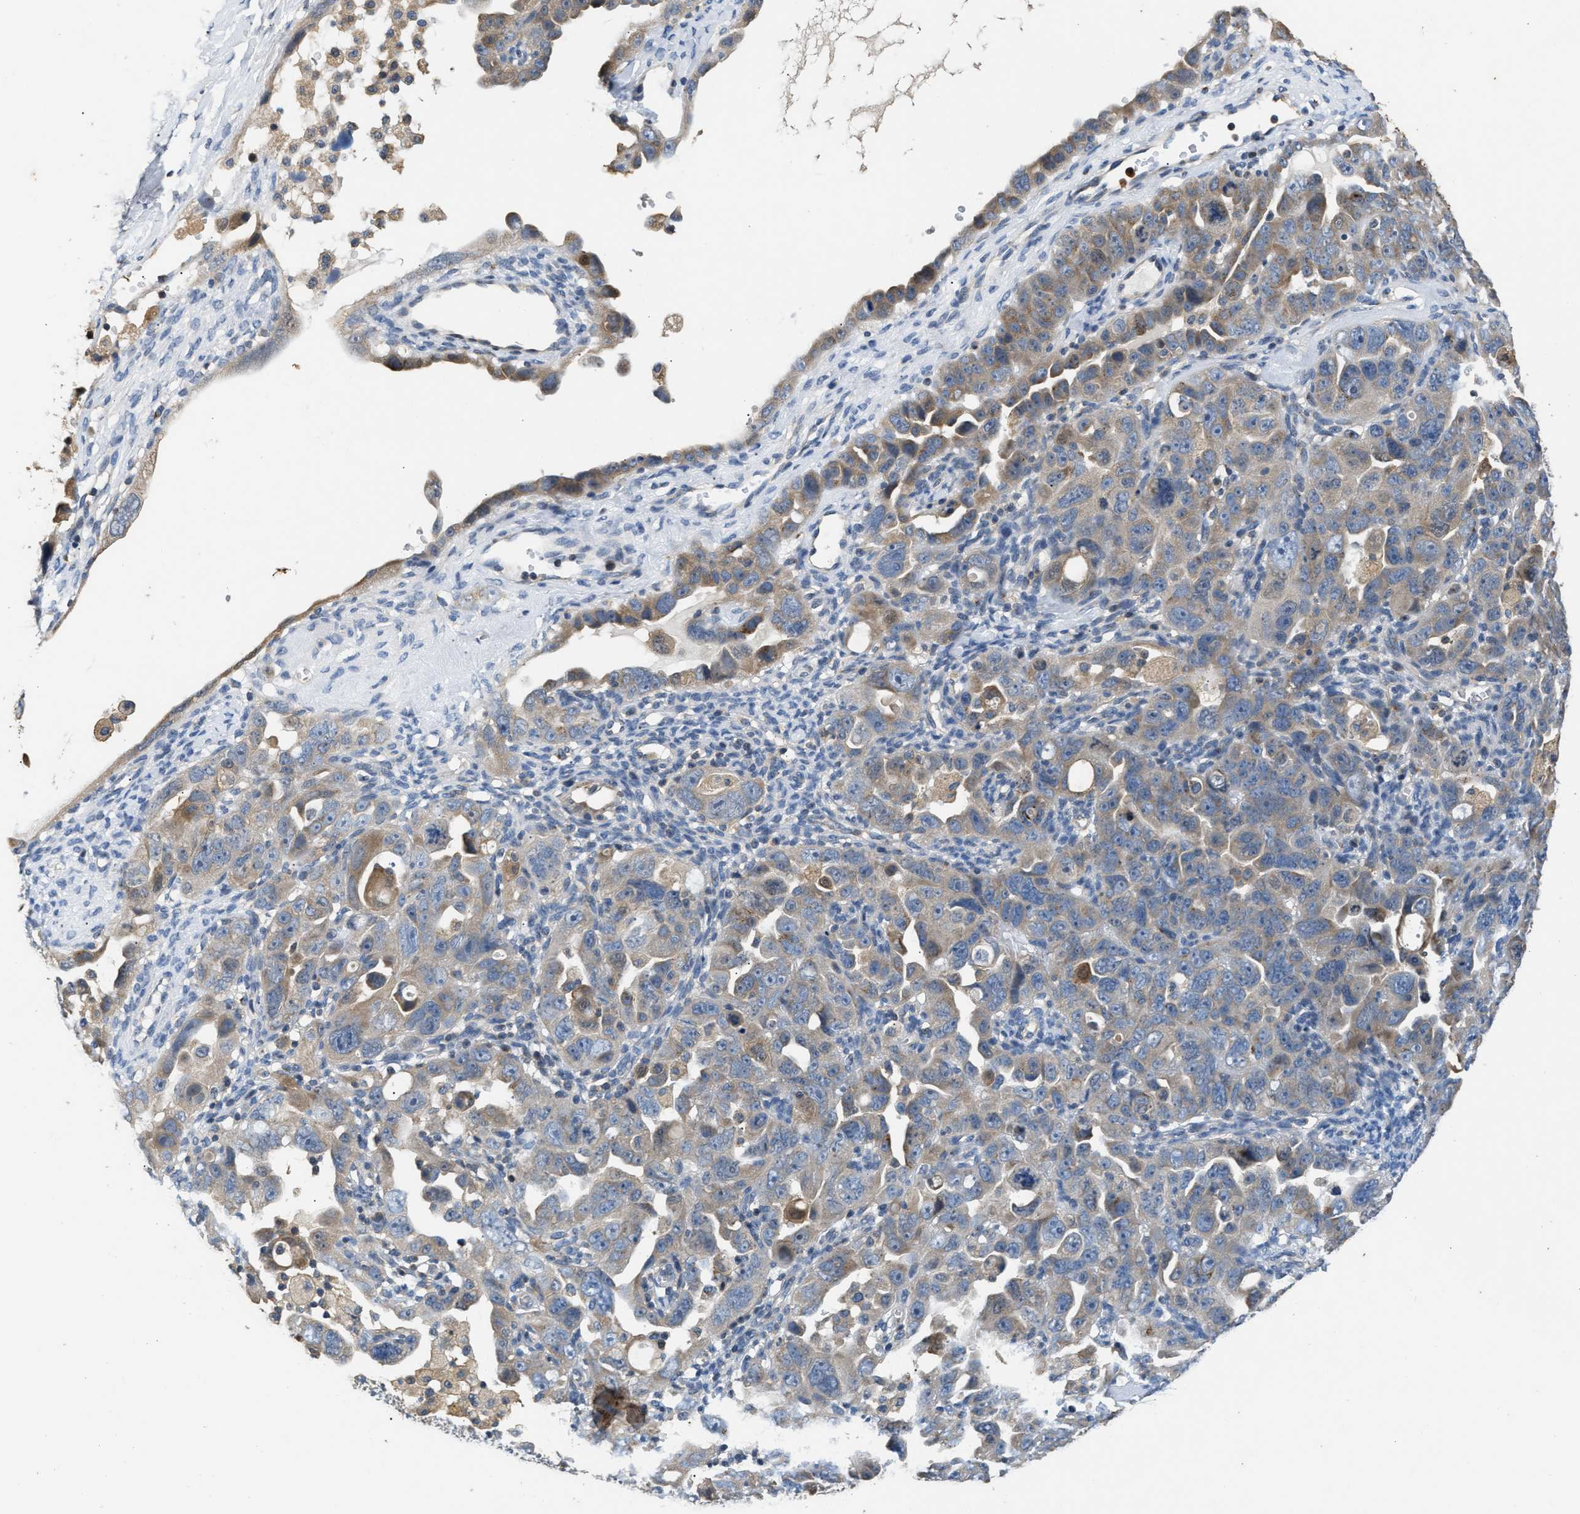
{"staining": {"intensity": "weak", "quantity": ">75%", "location": "cytoplasmic/membranous"}, "tissue": "ovarian cancer", "cell_type": "Tumor cells", "image_type": "cancer", "snomed": [{"axis": "morphology", "description": "Cystadenocarcinoma, serous, NOS"}, {"axis": "topography", "description": "Ovary"}], "caption": "Tumor cells demonstrate weak cytoplasmic/membranous expression in approximately >75% of cells in serous cystadenocarcinoma (ovarian). The protein is shown in brown color, while the nuclei are stained blue.", "gene": "CHUK", "patient": {"sex": "female", "age": 66}}